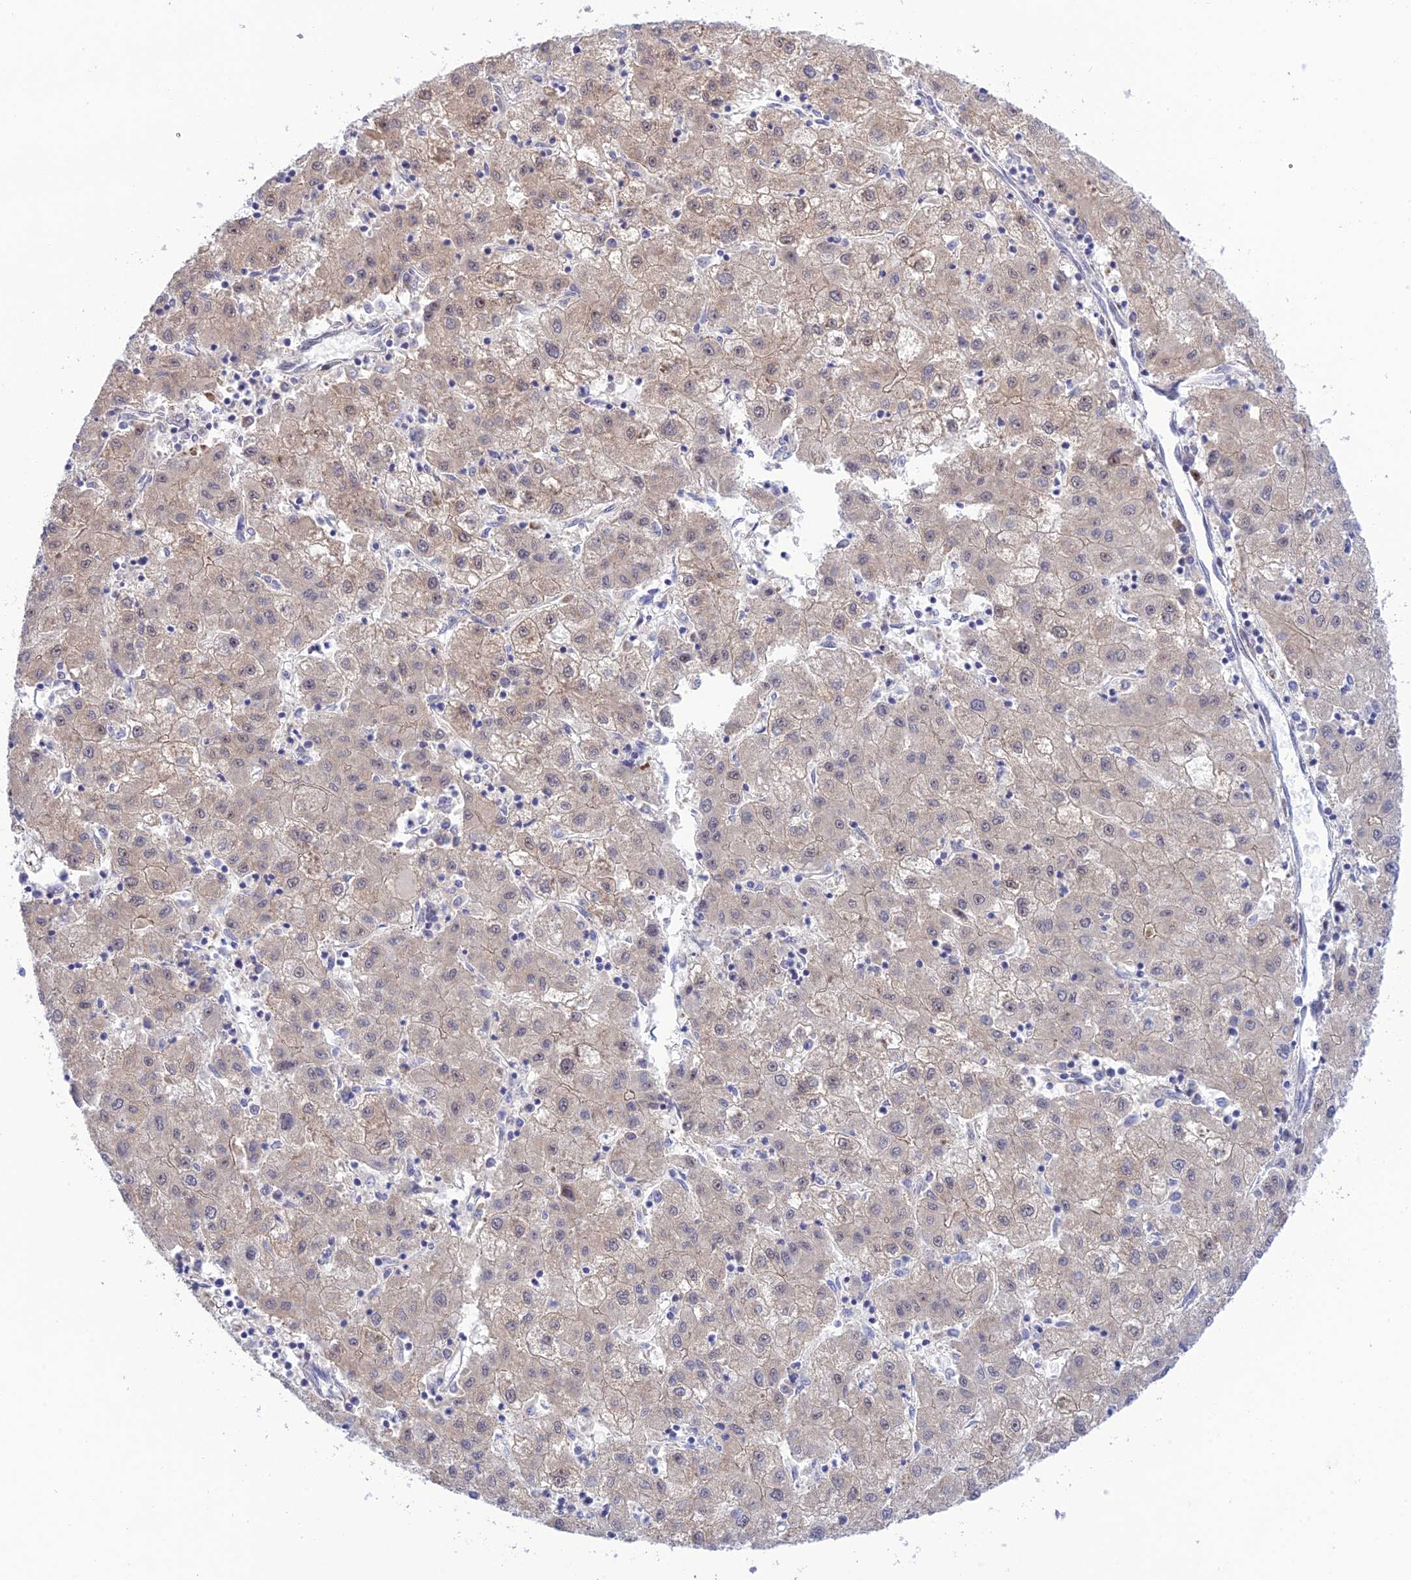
{"staining": {"intensity": "weak", "quantity": "<25%", "location": "nuclear"}, "tissue": "liver cancer", "cell_type": "Tumor cells", "image_type": "cancer", "snomed": [{"axis": "morphology", "description": "Carcinoma, Hepatocellular, NOS"}, {"axis": "topography", "description": "Liver"}], "caption": "Image shows no significant protein expression in tumor cells of liver cancer (hepatocellular carcinoma). (DAB immunohistochemistry (IHC) with hematoxylin counter stain).", "gene": "ZNF584", "patient": {"sex": "male", "age": 72}}